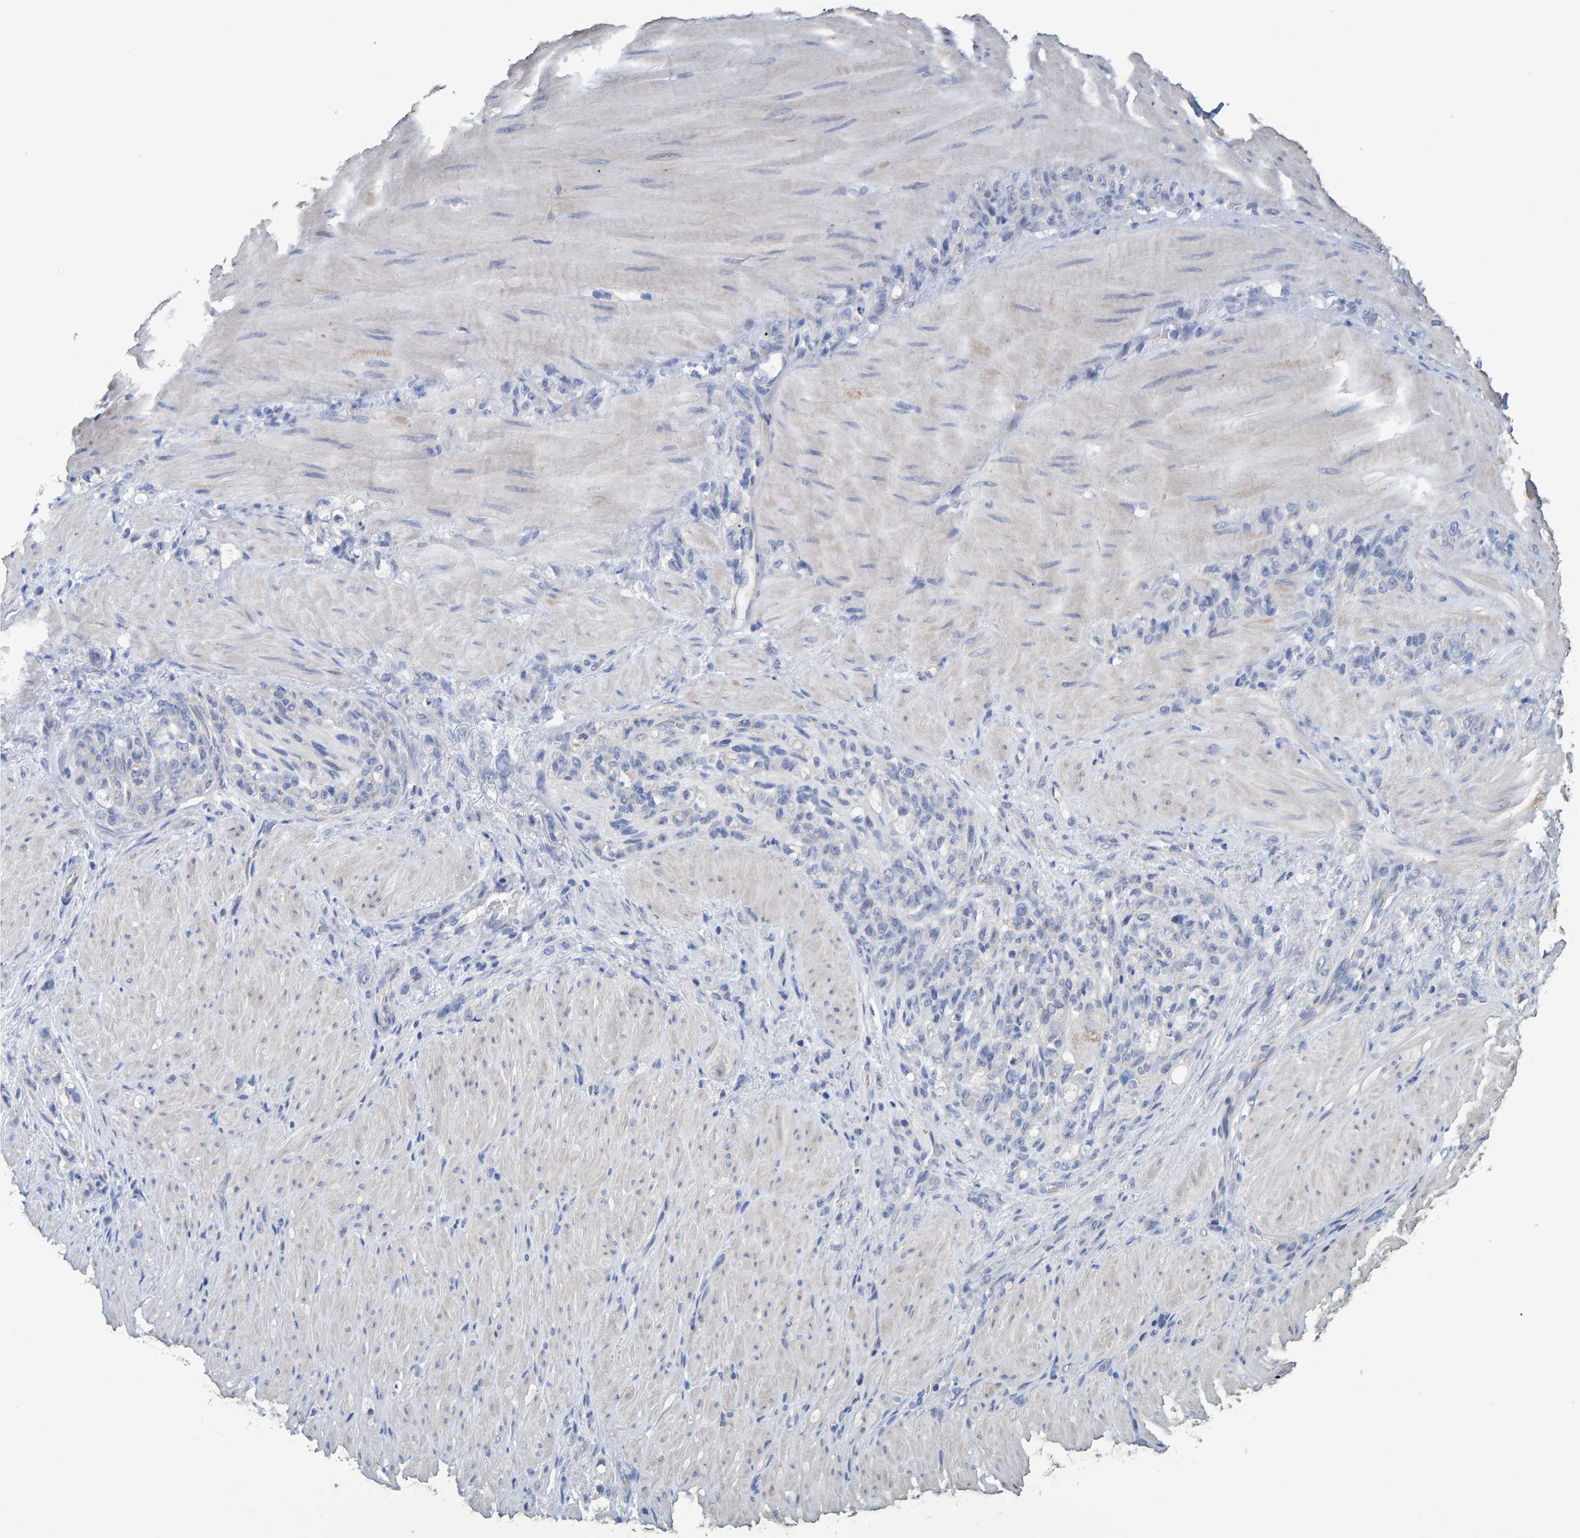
{"staining": {"intensity": "negative", "quantity": "none", "location": "none"}, "tissue": "stomach cancer", "cell_type": "Tumor cells", "image_type": "cancer", "snomed": [{"axis": "morphology", "description": "Normal tissue, NOS"}, {"axis": "morphology", "description": "Adenocarcinoma, NOS"}, {"axis": "topography", "description": "Stomach"}], "caption": "DAB immunohistochemical staining of stomach adenocarcinoma reveals no significant staining in tumor cells. The staining was performed using DAB (3,3'-diaminobenzidine) to visualize the protein expression in brown, while the nuclei were stained in blue with hematoxylin (Magnification: 20x).", "gene": "HEMGN", "patient": {"sex": "male", "age": 82}}